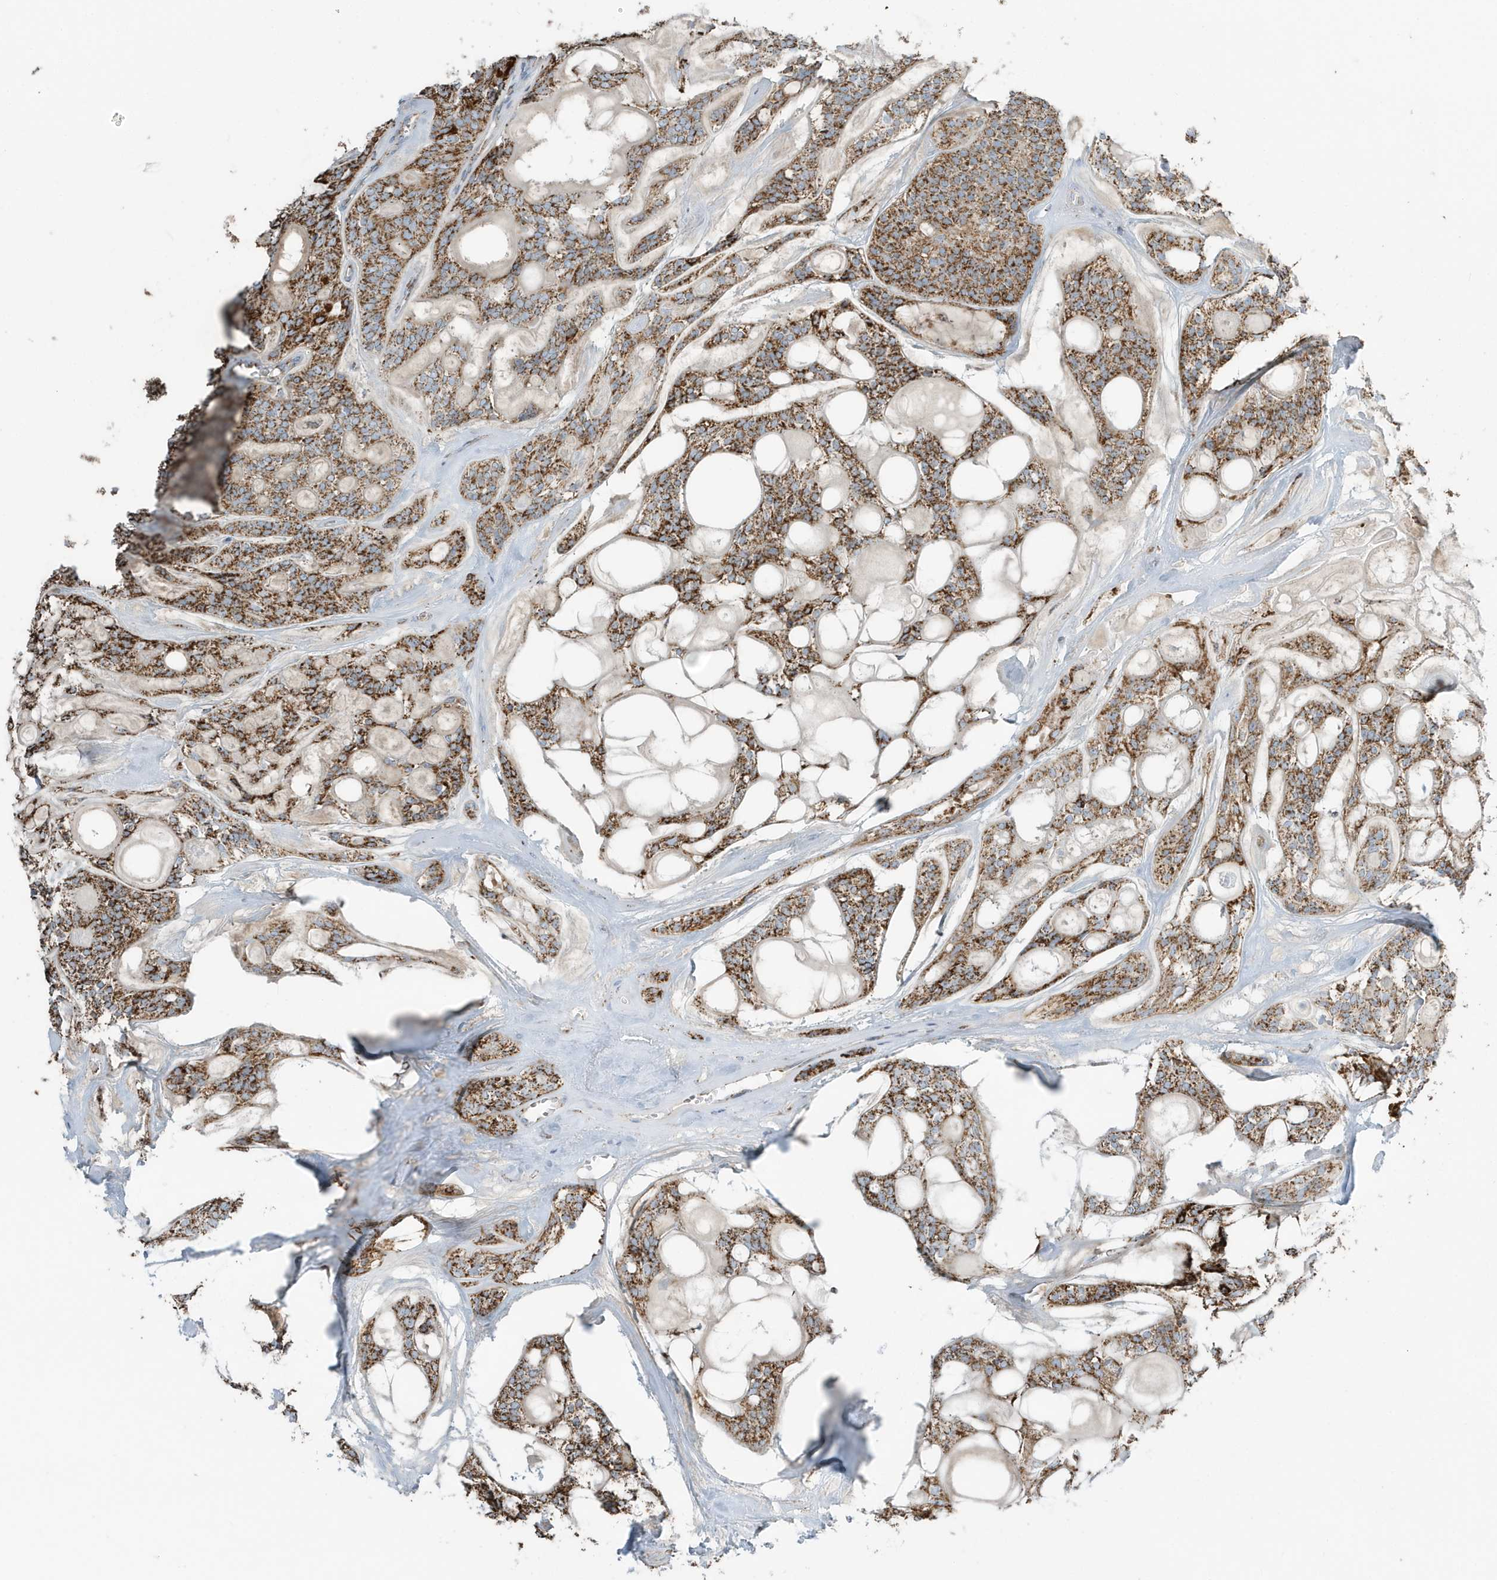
{"staining": {"intensity": "strong", "quantity": ">75%", "location": "cytoplasmic/membranous"}, "tissue": "head and neck cancer", "cell_type": "Tumor cells", "image_type": "cancer", "snomed": [{"axis": "morphology", "description": "Adenocarcinoma, NOS"}, {"axis": "topography", "description": "Head-Neck"}], "caption": "DAB immunohistochemical staining of human head and neck adenocarcinoma displays strong cytoplasmic/membranous protein staining in about >75% of tumor cells. The protein is stained brown, and the nuclei are stained in blue (DAB IHC with brightfield microscopy, high magnification).", "gene": "RAB11FIP3", "patient": {"sex": "male", "age": 66}}